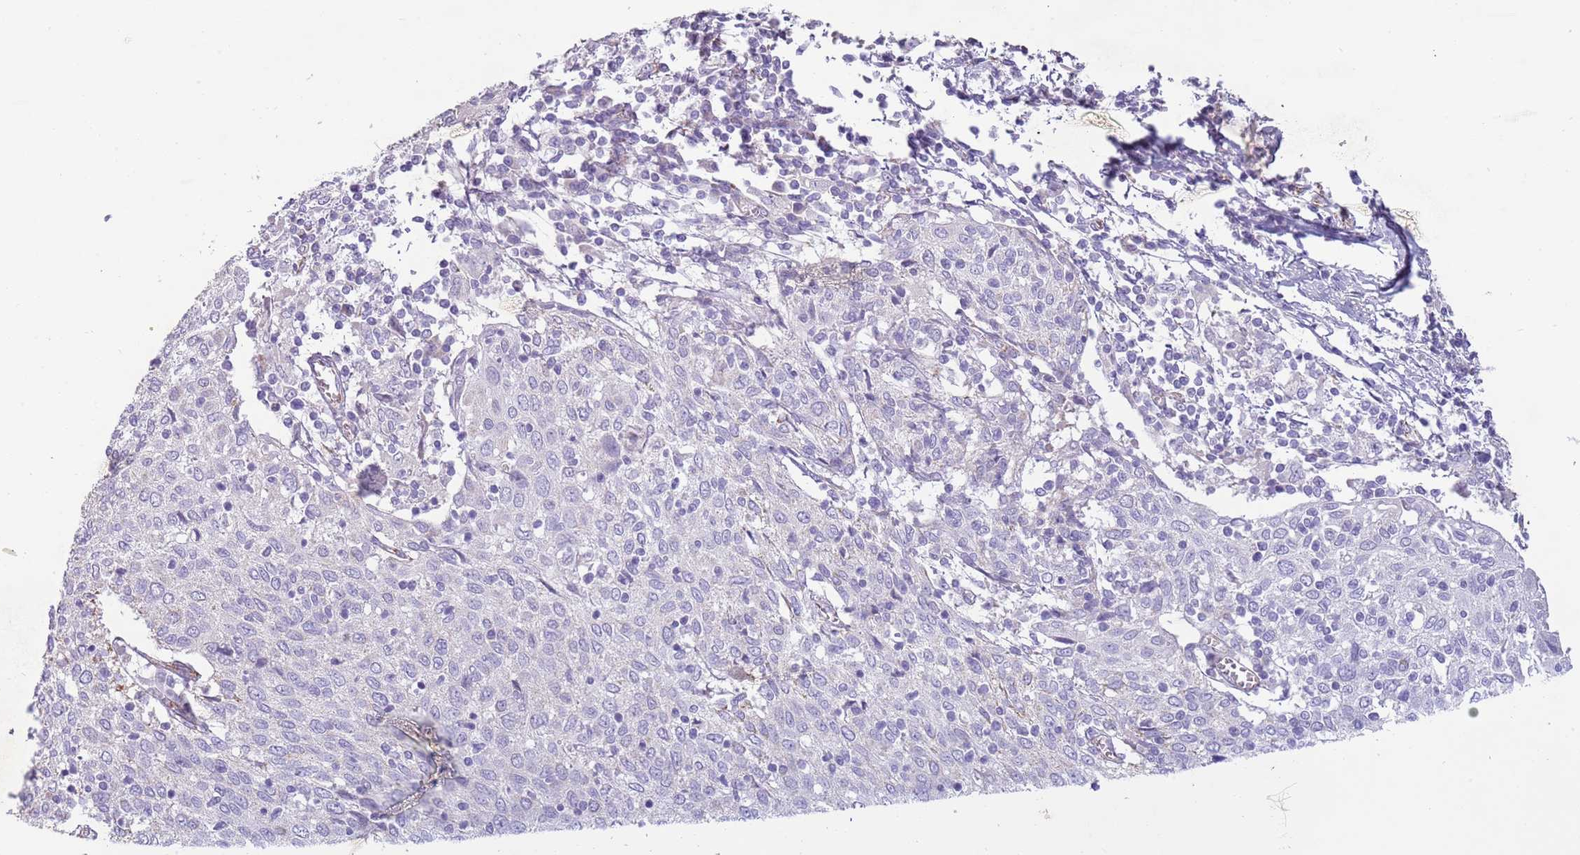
{"staining": {"intensity": "negative", "quantity": "none", "location": "none"}, "tissue": "cervical cancer", "cell_type": "Tumor cells", "image_type": "cancer", "snomed": [{"axis": "morphology", "description": "Squamous cell carcinoma, NOS"}, {"axis": "topography", "description": "Cervix"}], "caption": "Immunohistochemistry (IHC) of cervical squamous cell carcinoma exhibits no staining in tumor cells.", "gene": "RNF222", "patient": {"sex": "female", "age": 52}}